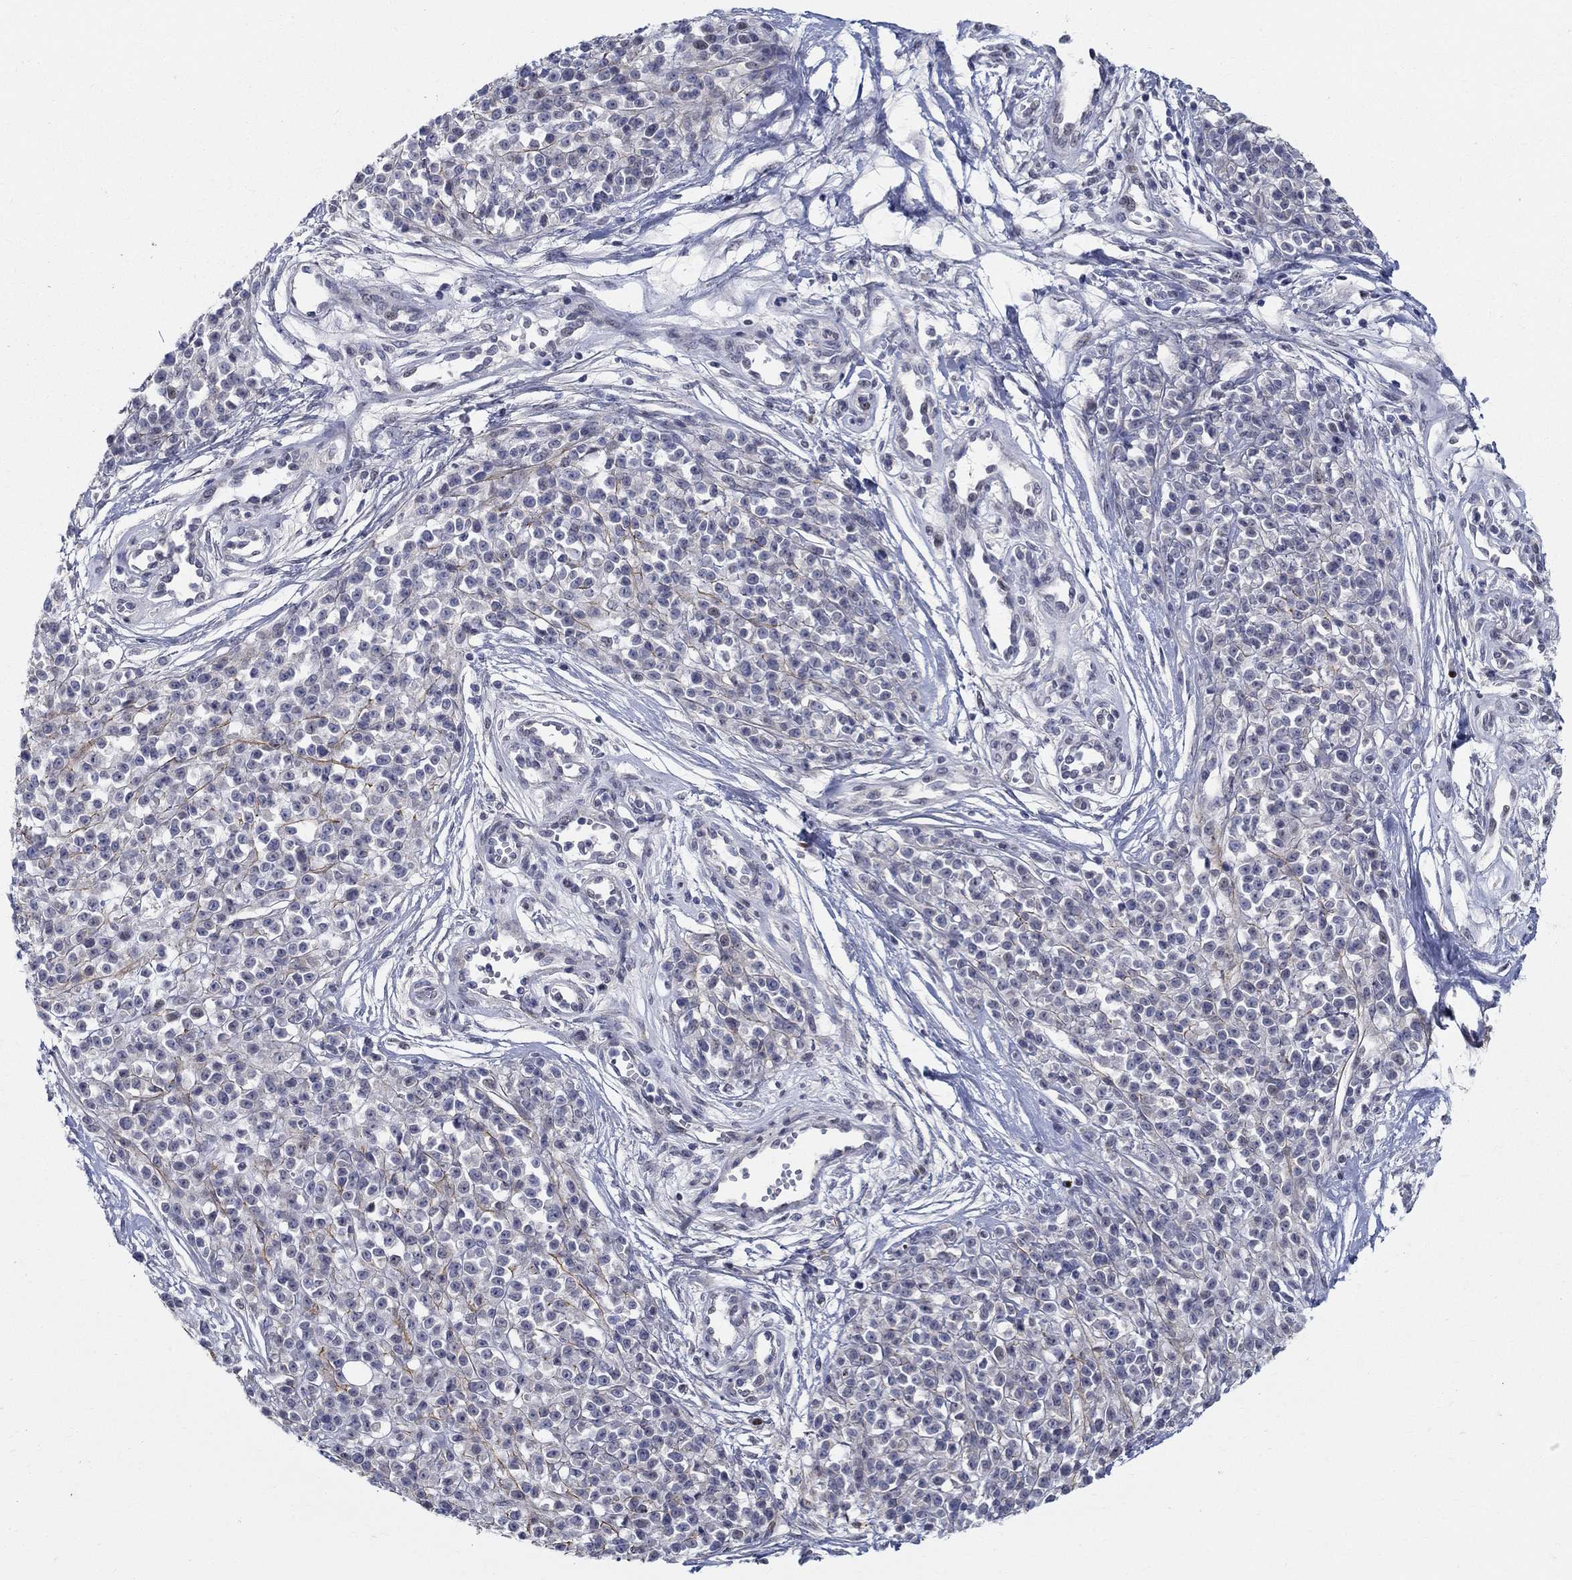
{"staining": {"intensity": "negative", "quantity": "none", "location": "none"}, "tissue": "melanoma", "cell_type": "Tumor cells", "image_type": "cancer", "snomed": [{"axis": "morphology", "description": "Malignant melanoma, NOS"}, {"axis": "topography", "description": "Skin"}, {"axis": "topography", "description": "Skin of trunk"}], "caption": "An IHC micrograph of malignant melanoma is shown. There is no staining in tumor cells of malignant melanoma.", "gene": "C16orf46", "patient": {"sex": "male", "age": 74}}